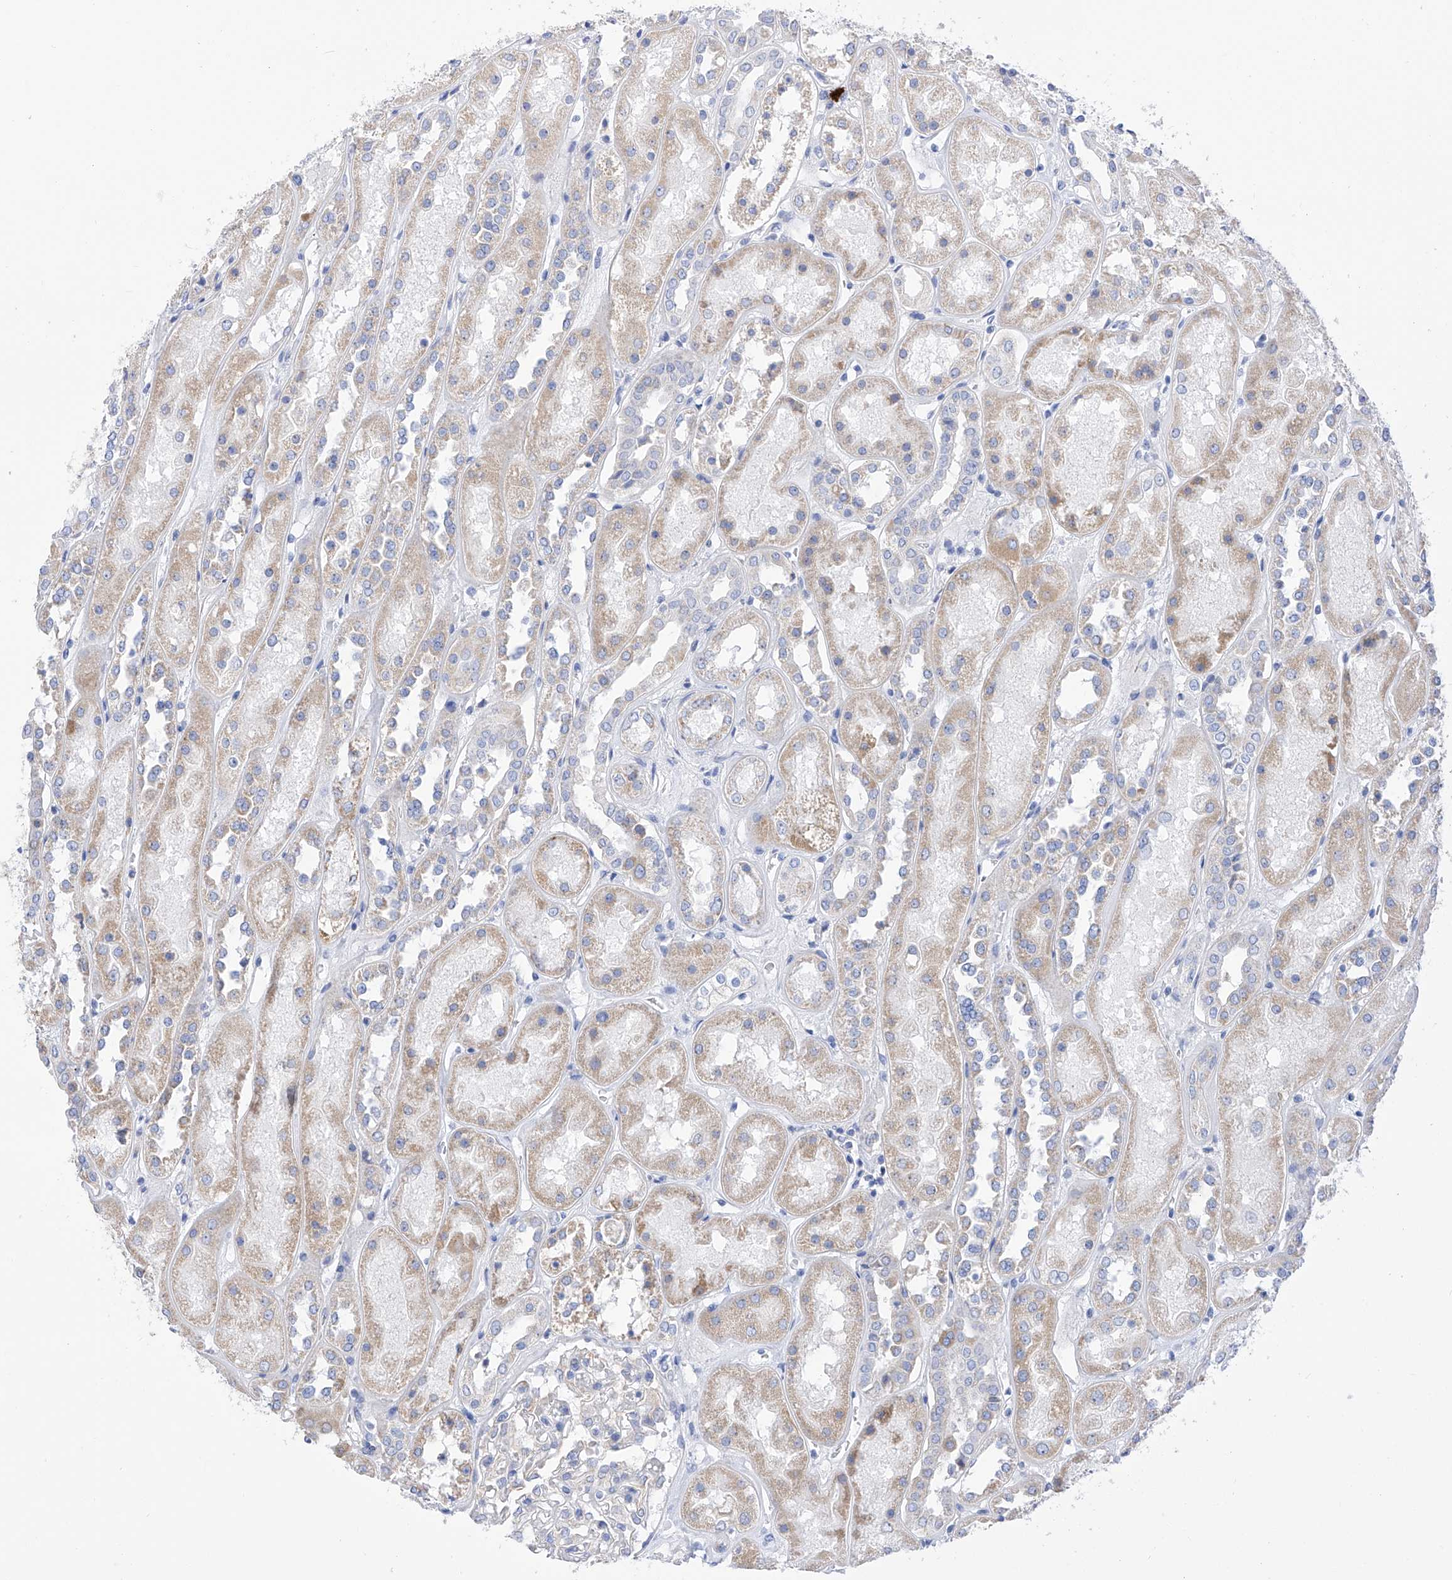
{"staining": {"intensity": "negative", "quantity": "none", "location": "none"}, "tissue": "kidney", "cell_type": "Cells in glomeruli", "image_type": "normal", "snomed": [{"axis": "morphology", "description": "Normal tissue, NOS"}, {"axis": "topography", "description": "Kidney"}], "caption": "Protein analysis of normal kidney shows no significant positivity in cells in glomeruli.", "gene": "FLG", "patient": {"sex": "male", "age": 70}}